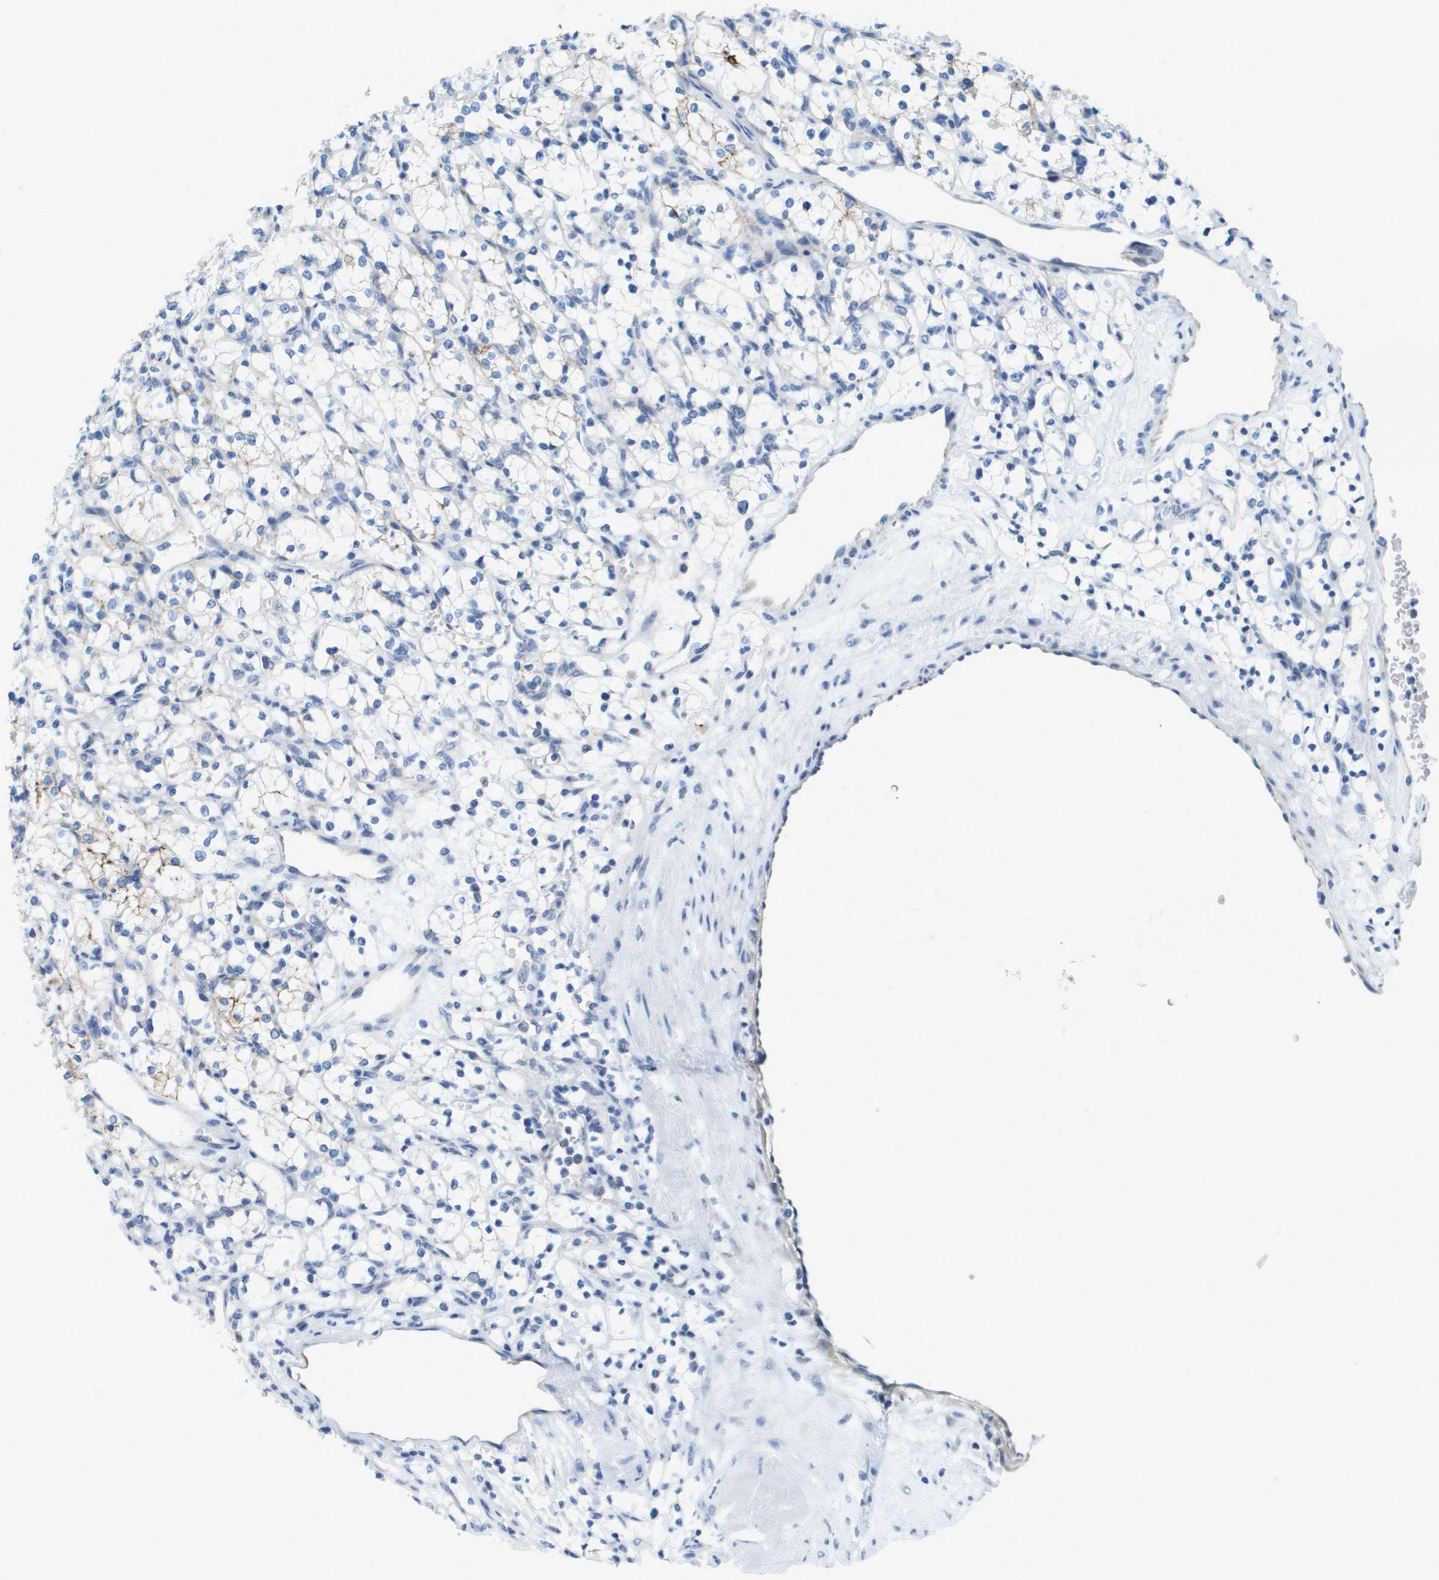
{"staining": {"intensity": "negative", "quantity": "none", "location": "none"}, "tissue": "renal cancer", "cell_type": "Tumor cells", "image_type": "cancer", "snomed": [{"axis": "morphology", "description": "Adenocarcinoma, NOS"}, {"axis": "topography", "description": "Kidney"}], "caption": "An IHC photomicrograph of renal cancer (adenocarcinoma) is shown. There is no staining in tumor cells of renal cancer (adenocarcinoma).", "gene": "SDC1", "patient": {"sex": "female", "age": 69}}